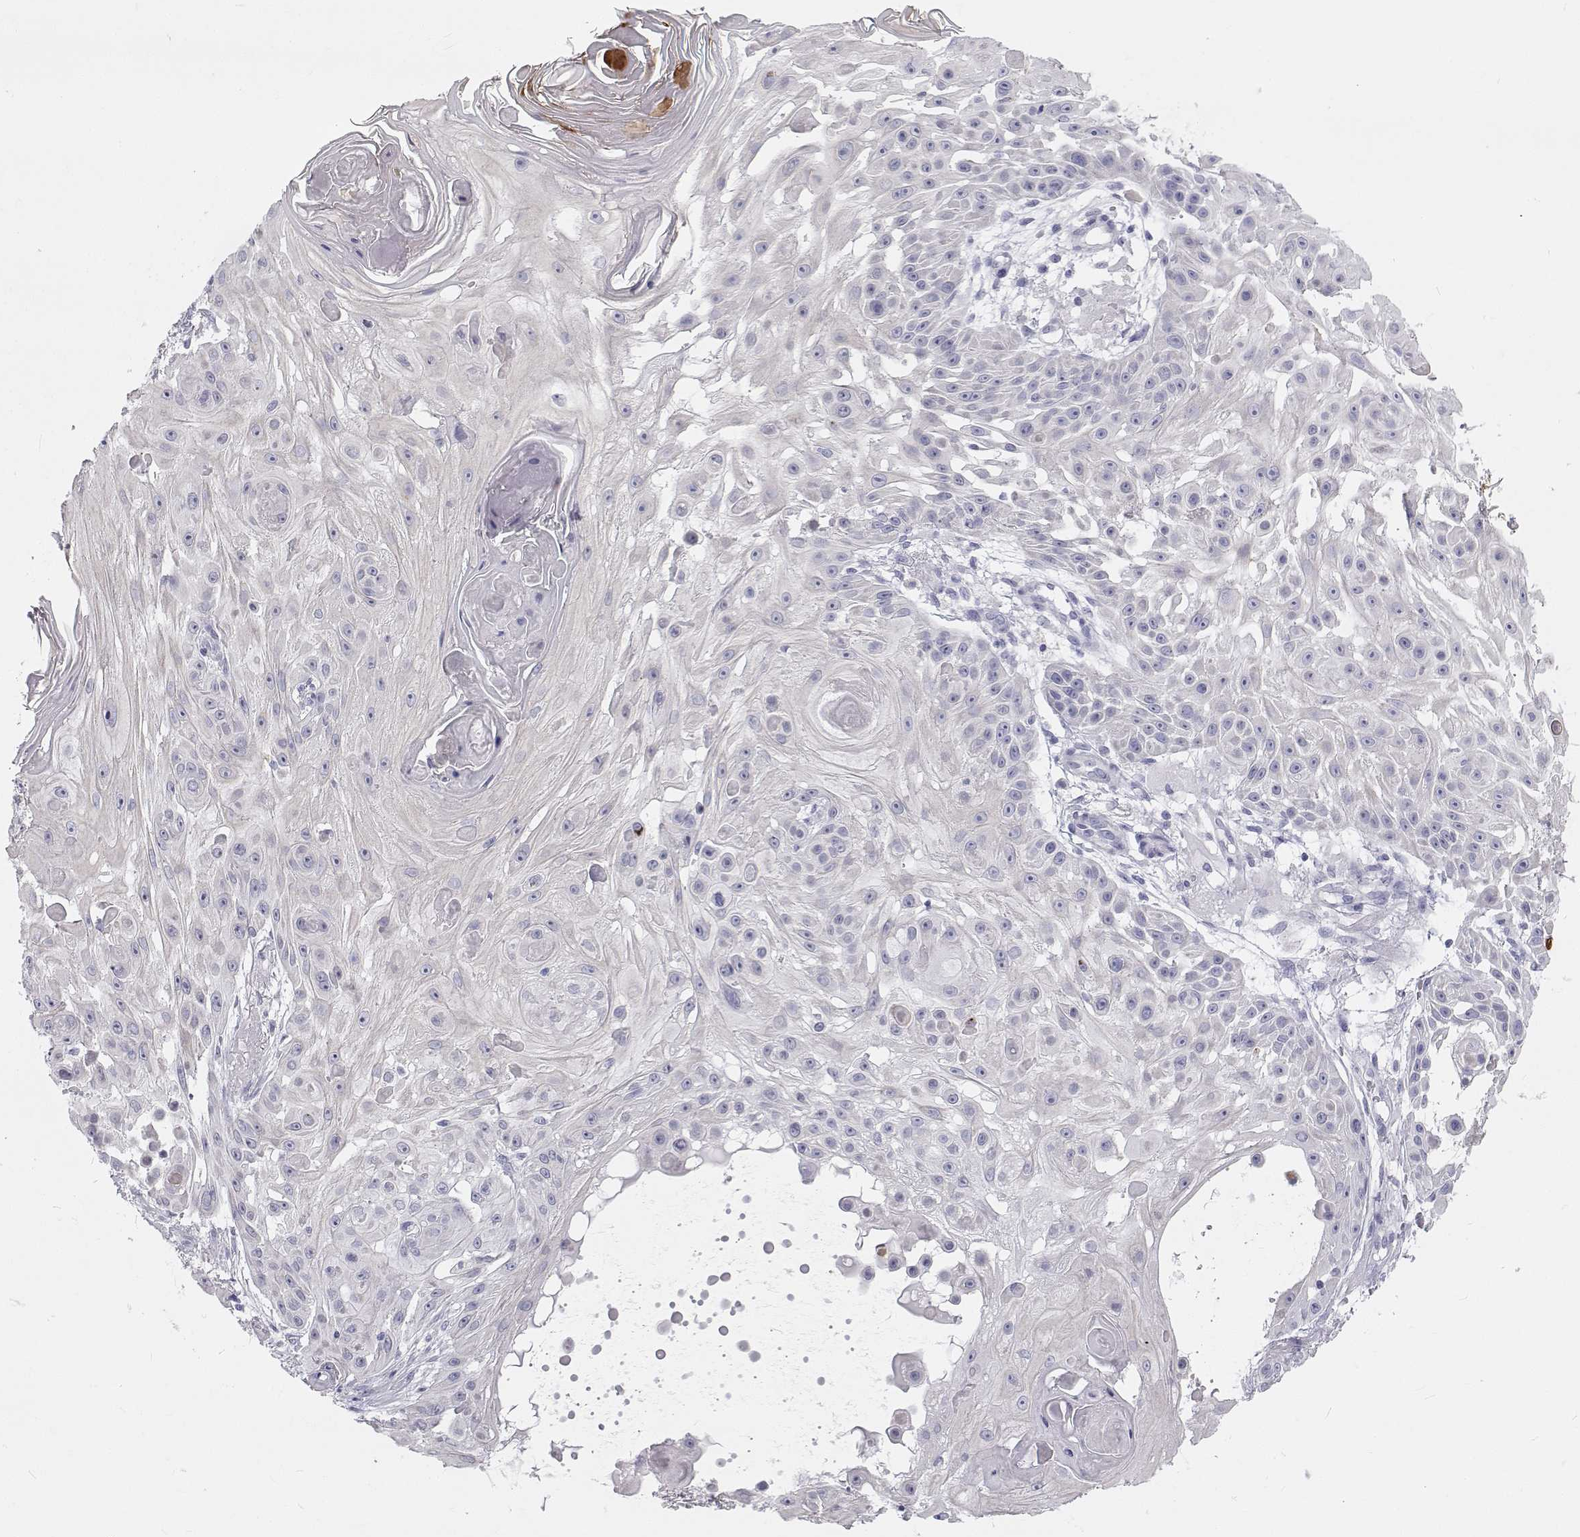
{"staining": {"intensity": "negative", "quantity": "none", "location": "none"}, "tissue": "skin cancer", "cell_type": "Tumor cells", "image_type": "cancer", "snomed": [{"axis": "morphology", "description": "Squamous cell carcinoma, NOS"}, {"axis": "topography", "description": "Skin"}], "caption": "Tumor cells show no significant expression in skin cancer (squamous cell carcinoma).", "gene": "TTN", "patient": {"sex": "male", "age": 91}}